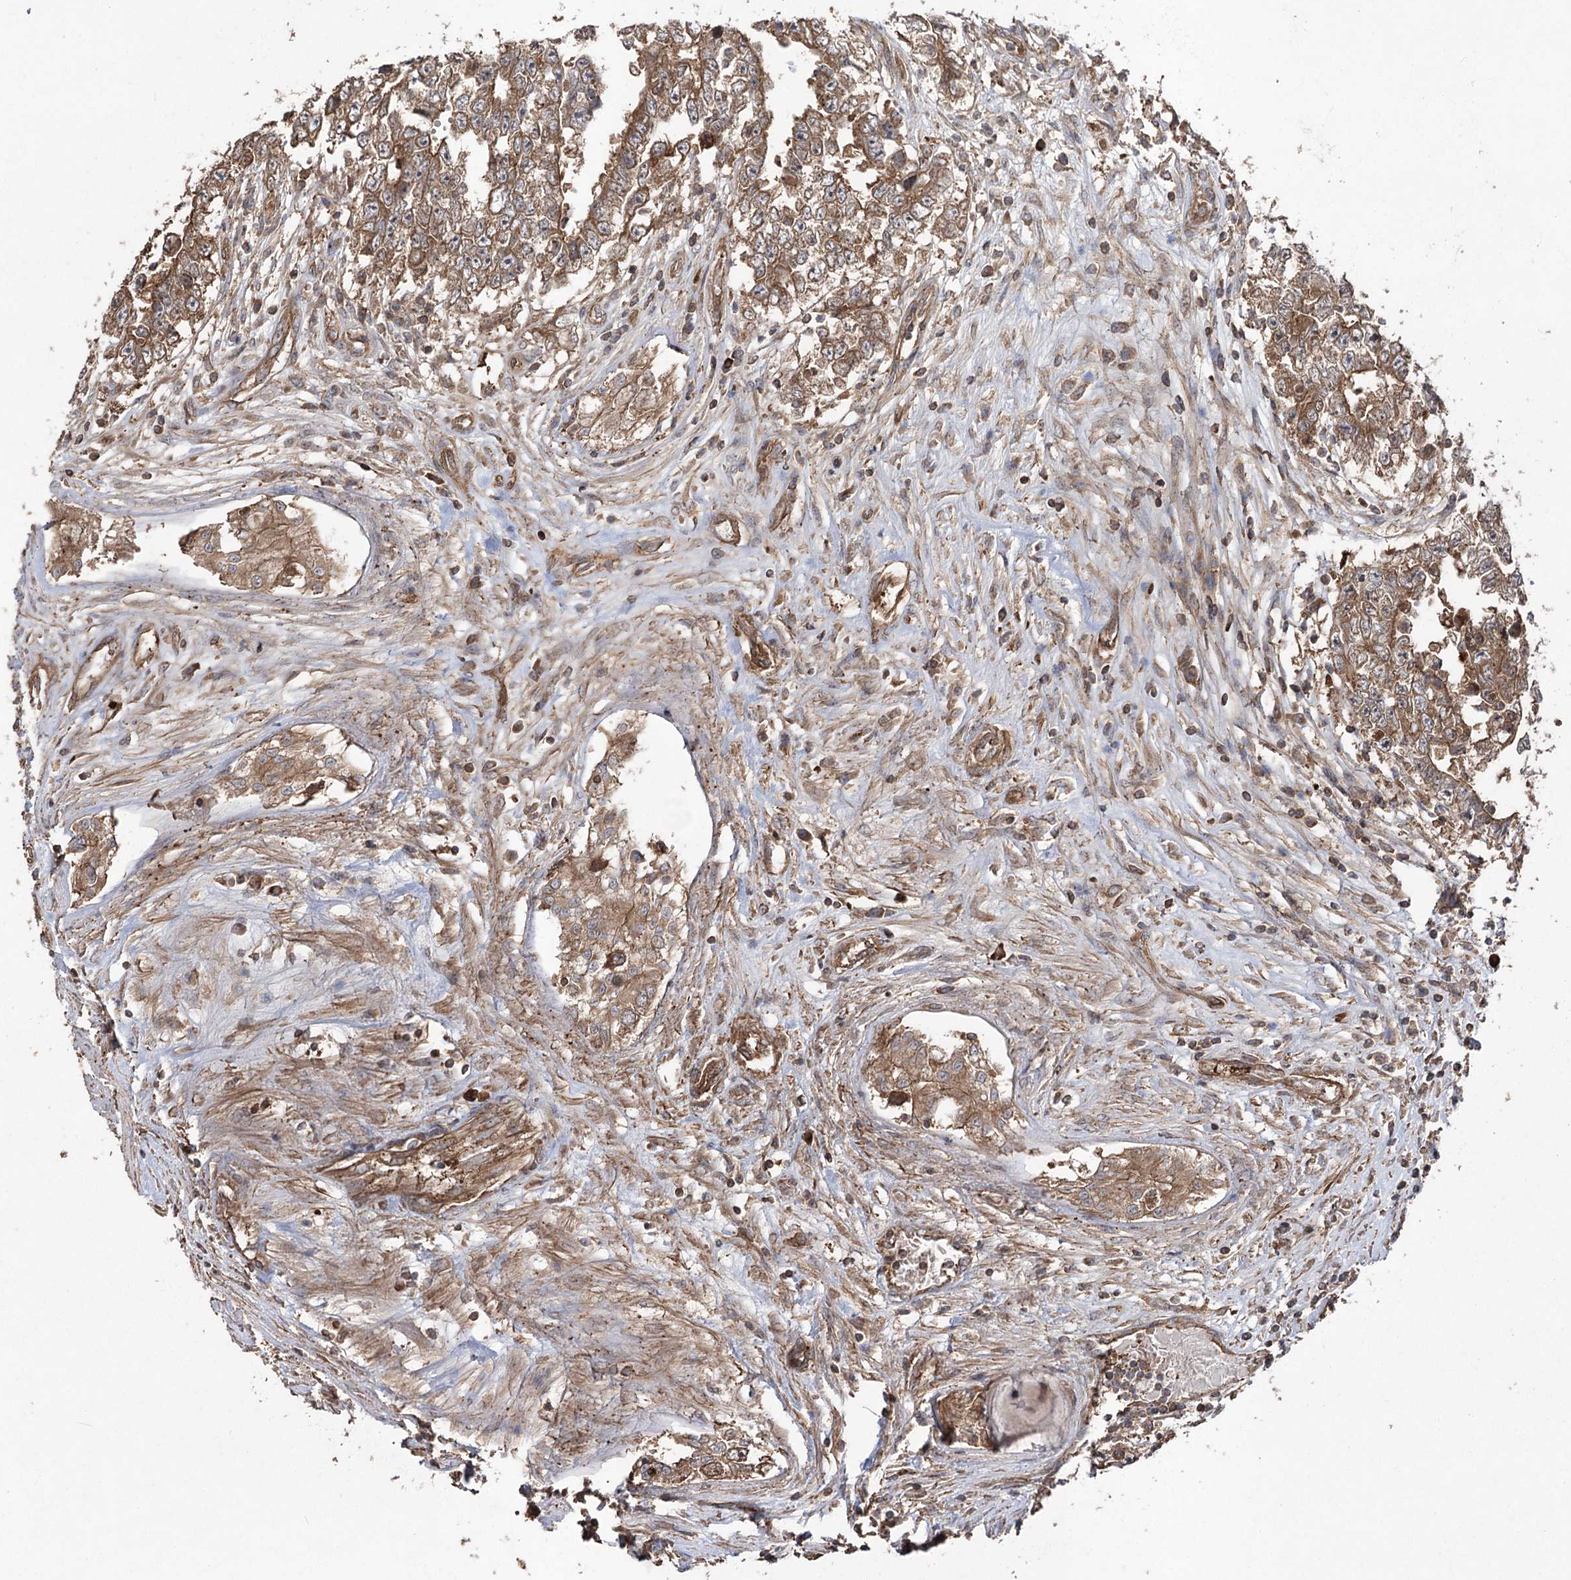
{"staining": {"intensity": "moderate", "quantity": ">75%", "location": "cytoplasmic/membranous"}, "tissue": "testis cancer", "cell_type": "Tumor cells", "image_type": "cancer", "snomed": [{"axis": "morphology", "description": "Carcinoma, Embryonal, NOS"}, {"axis": "topography", "description": "Testis"}], "caption": "Protein staining of testis cancer tissue shows moderate cytoplasmic/membranous staining in approximately >75% of tumor cells.", "gene": "LARS2", "patient": {"sex": "male", "age": 25}}